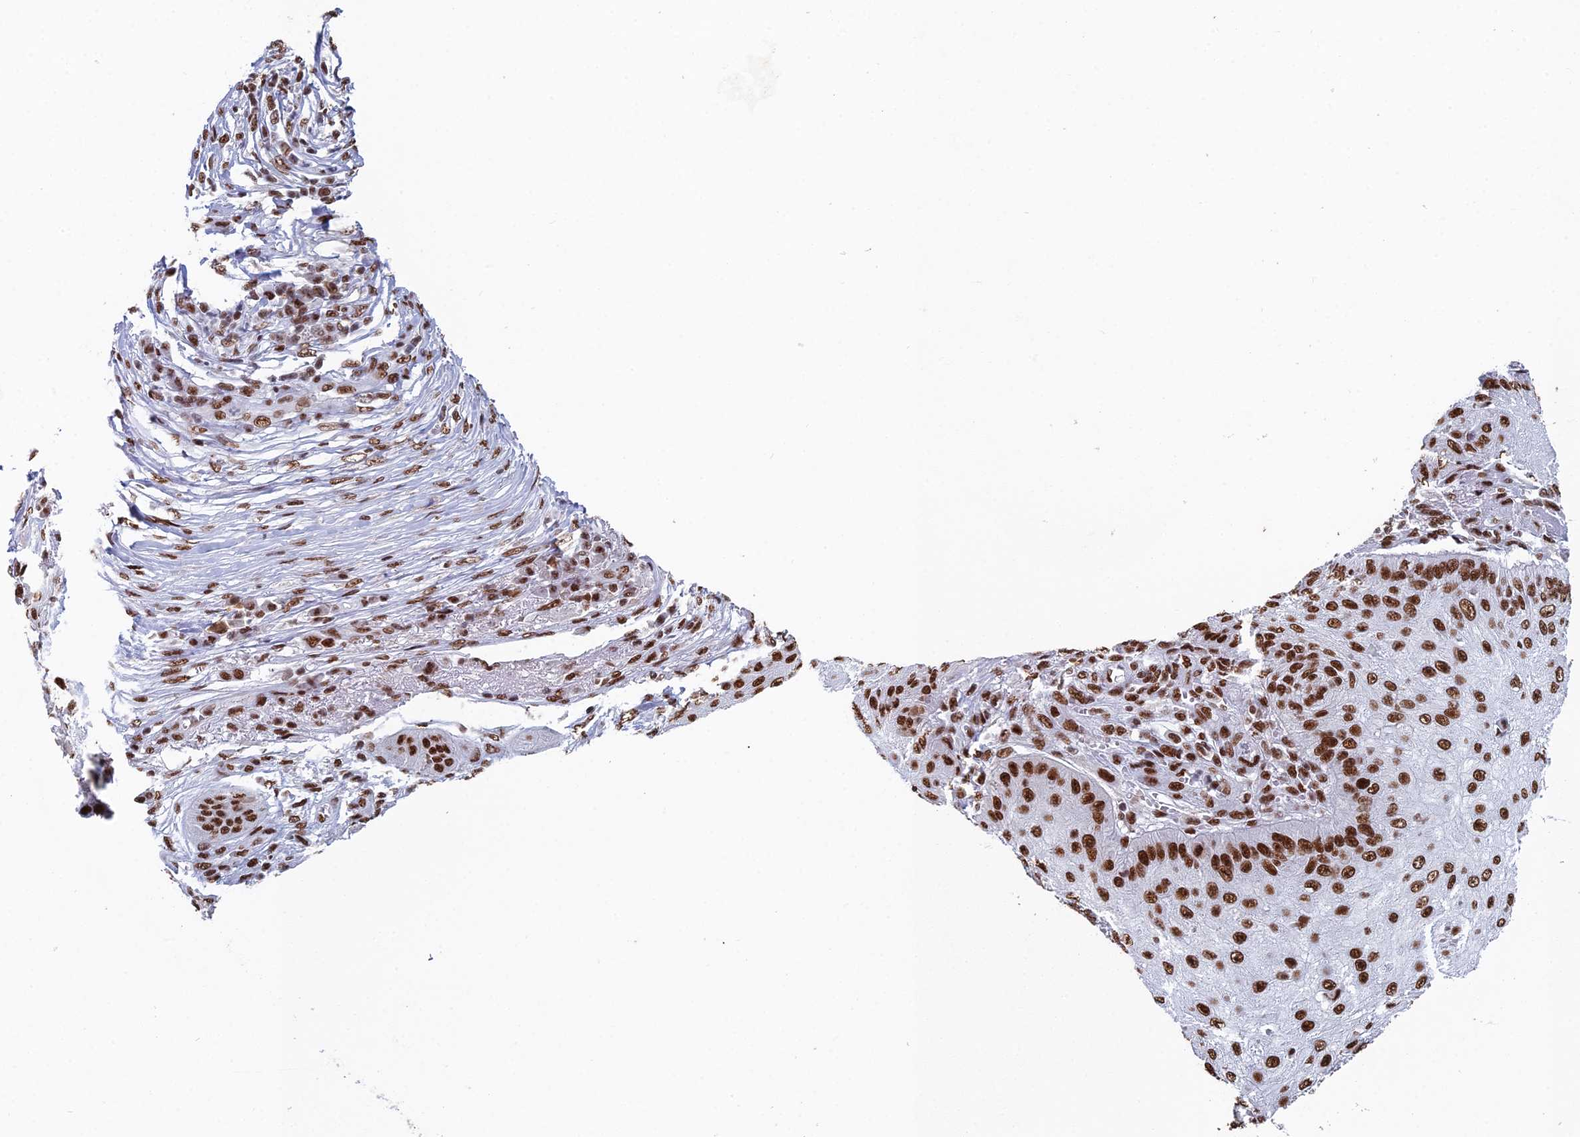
{"staining": {"intensity": "strong", "quantity": ">75%", "location": "nuclear"}, "tissue": "skin cancer", "cell_type": "Tumor cells", "image_type": "cancer", "snomed": [{"axis": "morphology", "description": "Squamous cell carcinoma, NOS"}, {"axis": "topography", "description": "Skin"}], "caption": "Squamous cell carcinoma (skin) stained with a brown dye shows strong nuclear positive positivity in about >75% of tumor cells.", "gene": "SF3B3", "patient": {"sex": "male", "age": 70}}